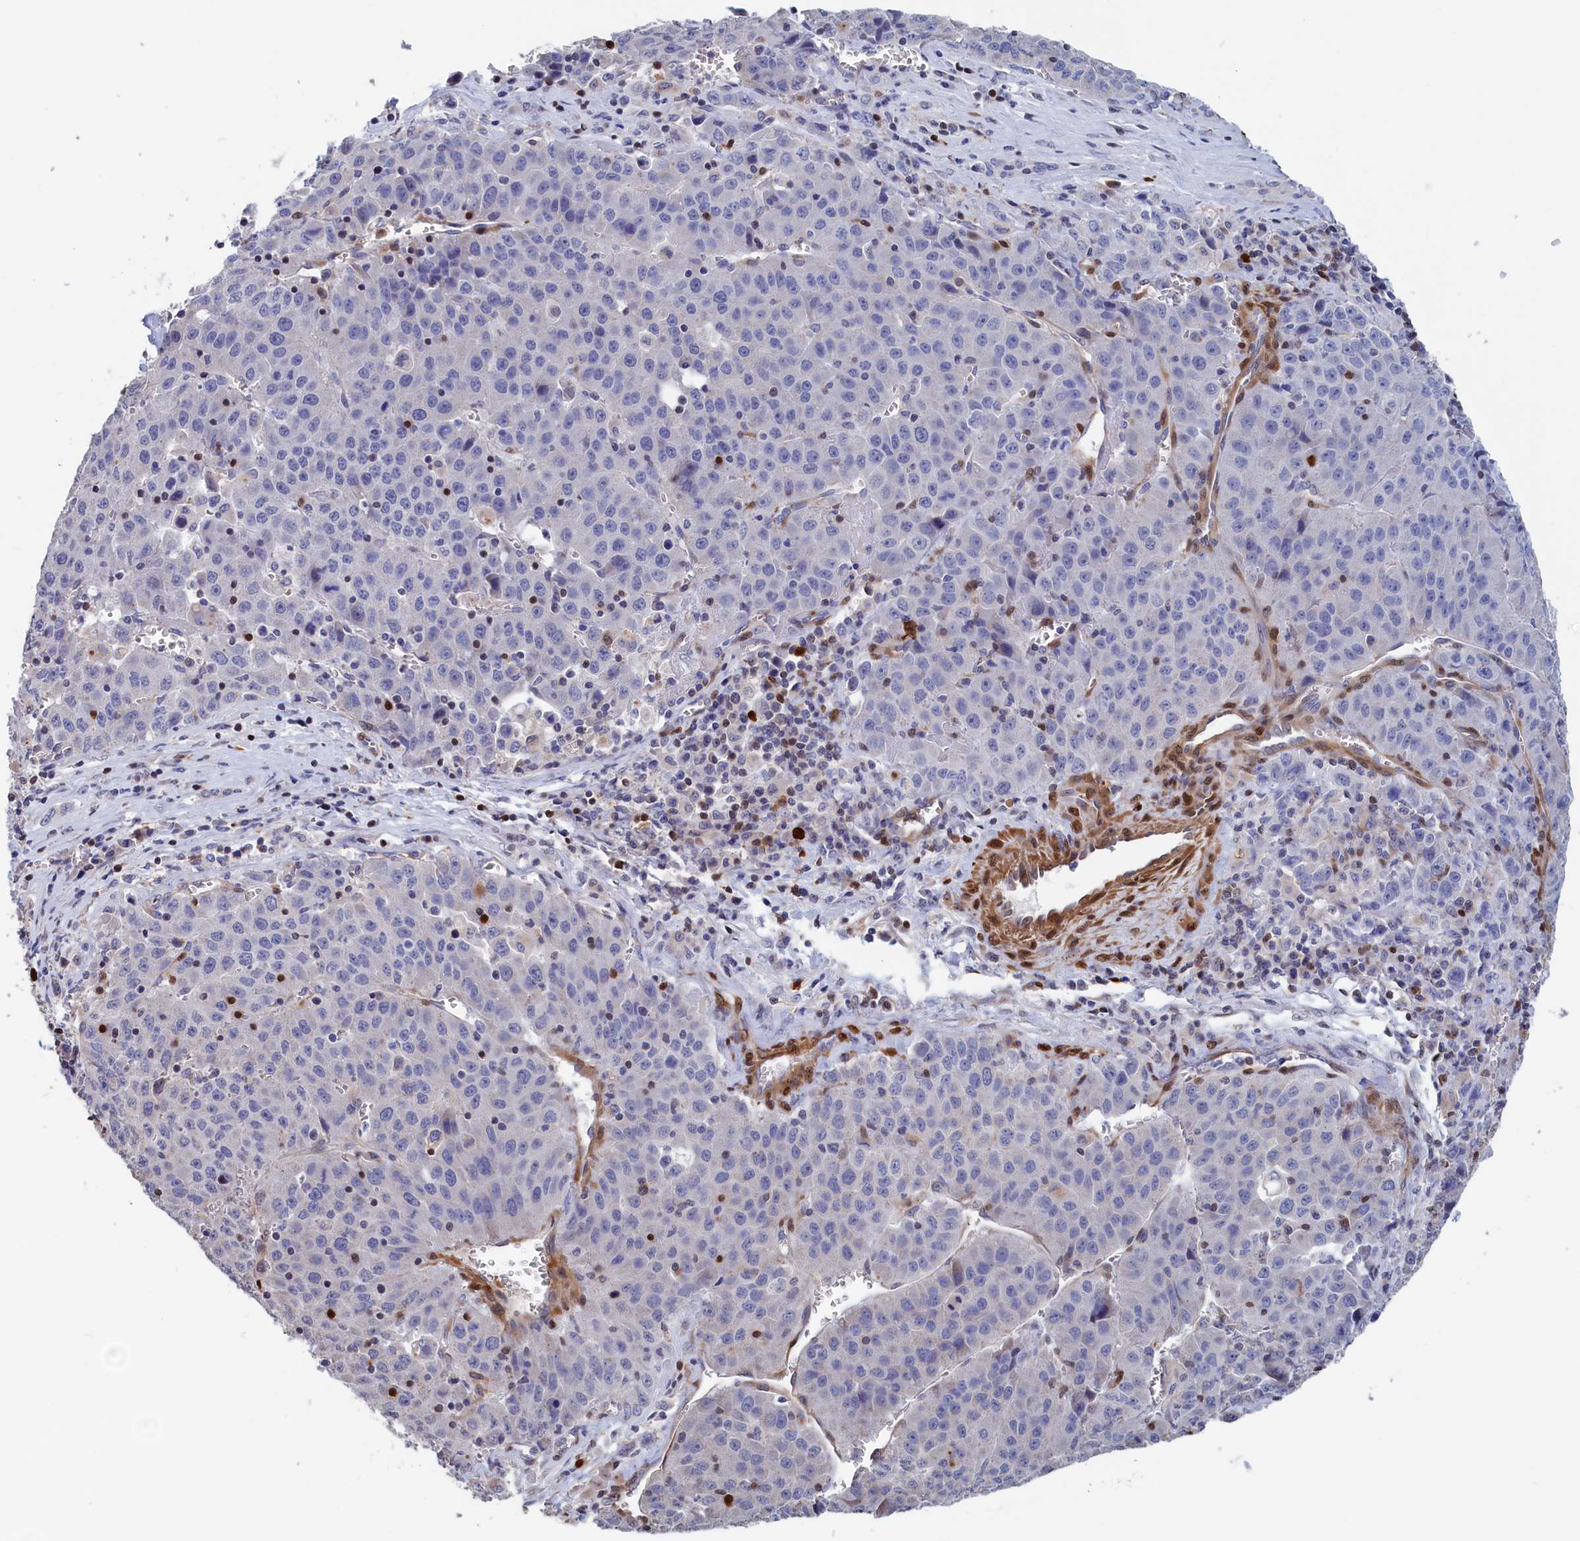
{"staining": {"intensity": "negative", "quantity": "none", "location": "none"}, "tissue": "liver cancer", "cell_type": "Tumor cells", "image_type": "cancer", "snomed": [{"axis": "morphology", "description": "Carcinoma, Hepatocellular, NOS"}, {"axis": "topography", "description": "Liver"}], "caption": "High power microscopy photomicrograph of an immunohistochemistry micrograph of liver cancer (hepatocellular carcinoma), revealing no significant expression in tumor cells.", "gene": "CRIP1", "patient": {"sex": "female", "age": 53}}